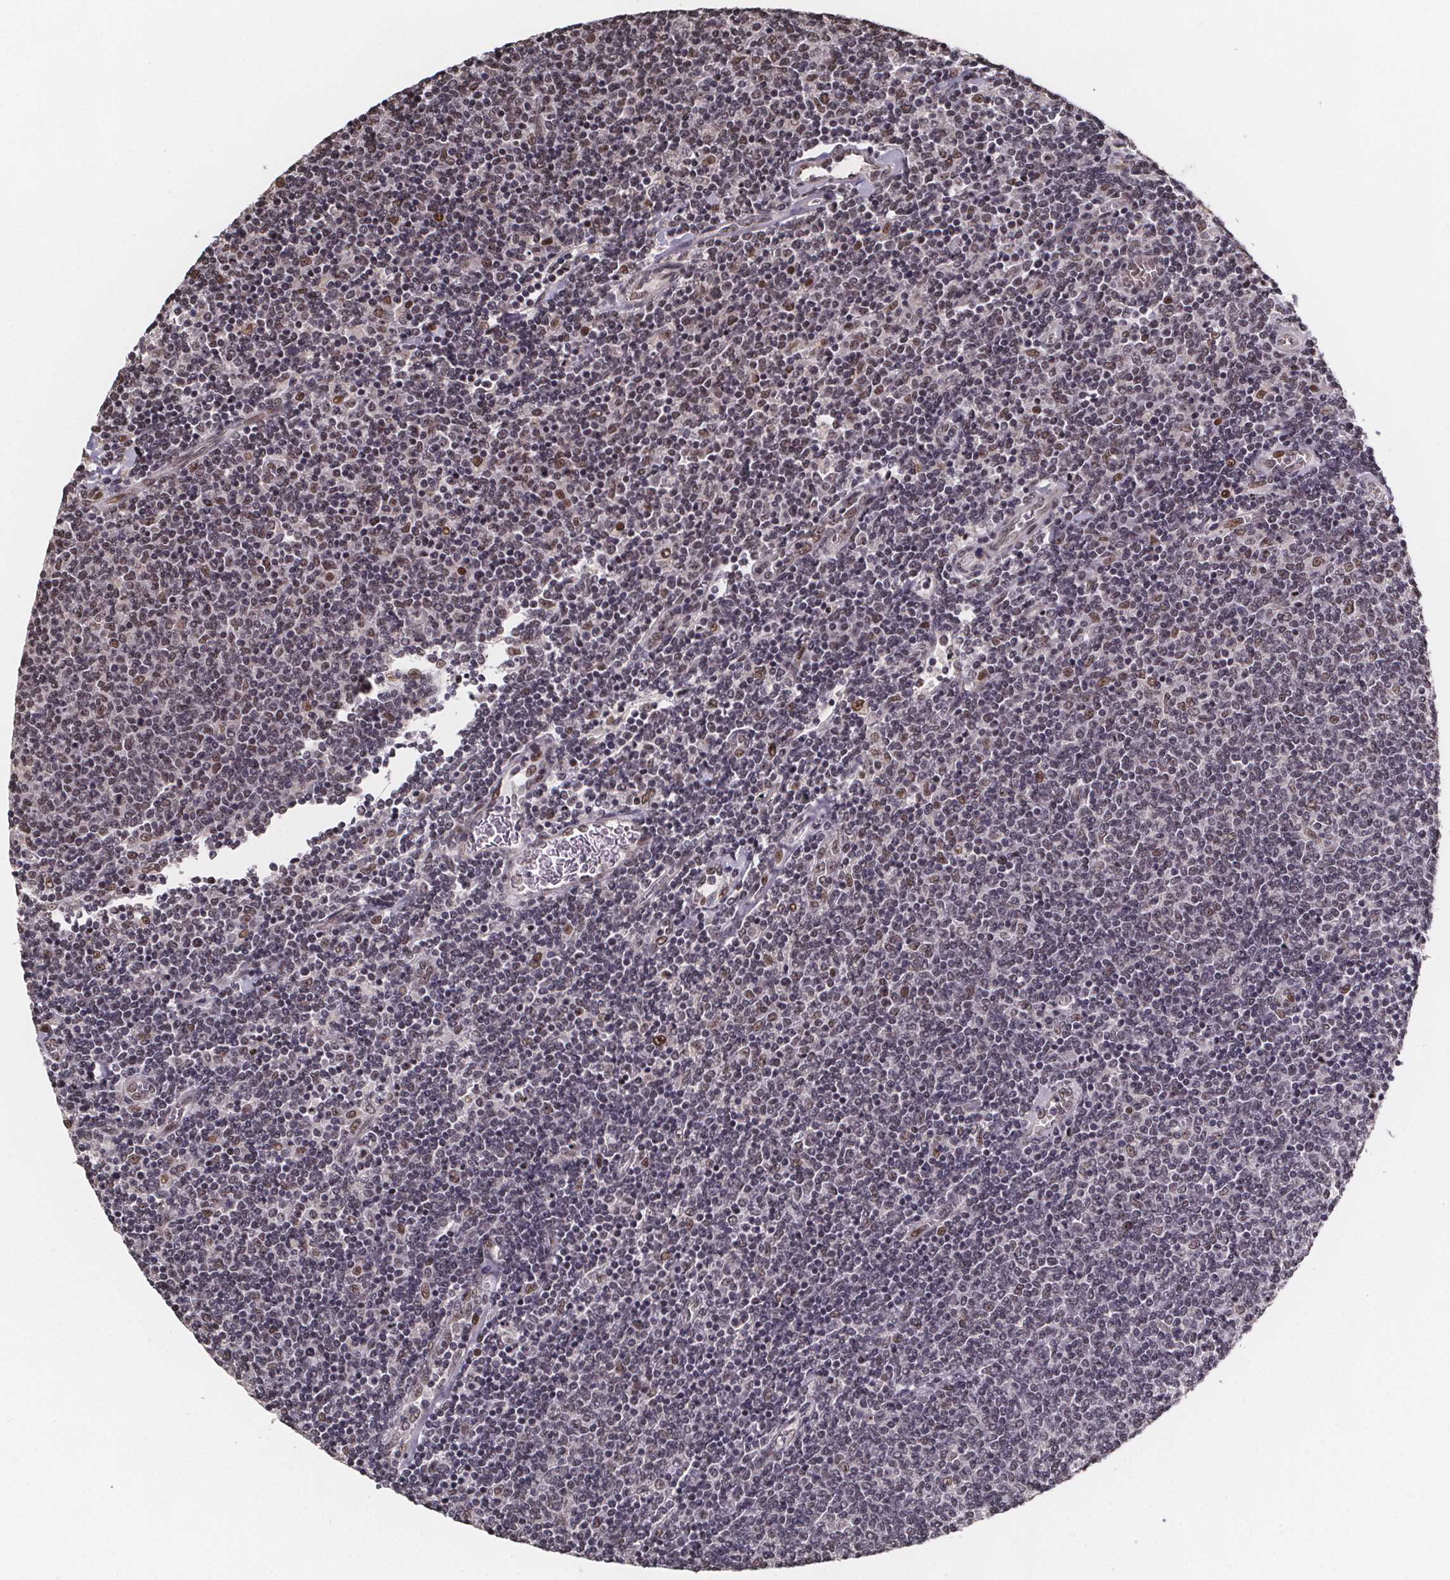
{"staining": {"intensity": "weak", "quantity": "<25%", "location": "nuclear"}, "tissue": "lymphoma", "cell_type": "Tumor cells", "image_type": "cancer", "snomed": [{"axis": "morphology", "description": "Malignant lymphoma, non-Hodgkin's type, Low grade"}, {"axis": "topography", "description": "Lymph node"}], "caption": "IHC micrograph of neoplastic tissue: low-grade malignant lymphoma, non-Hodgkin's type stained with DAB shows no significant protein positivity in tumor cells. (DAB (3,3'-diaminobenzidine) IHC, high magnification).", "gene": "U2SURP", "patient": {"sex": "male", "age": 52}}